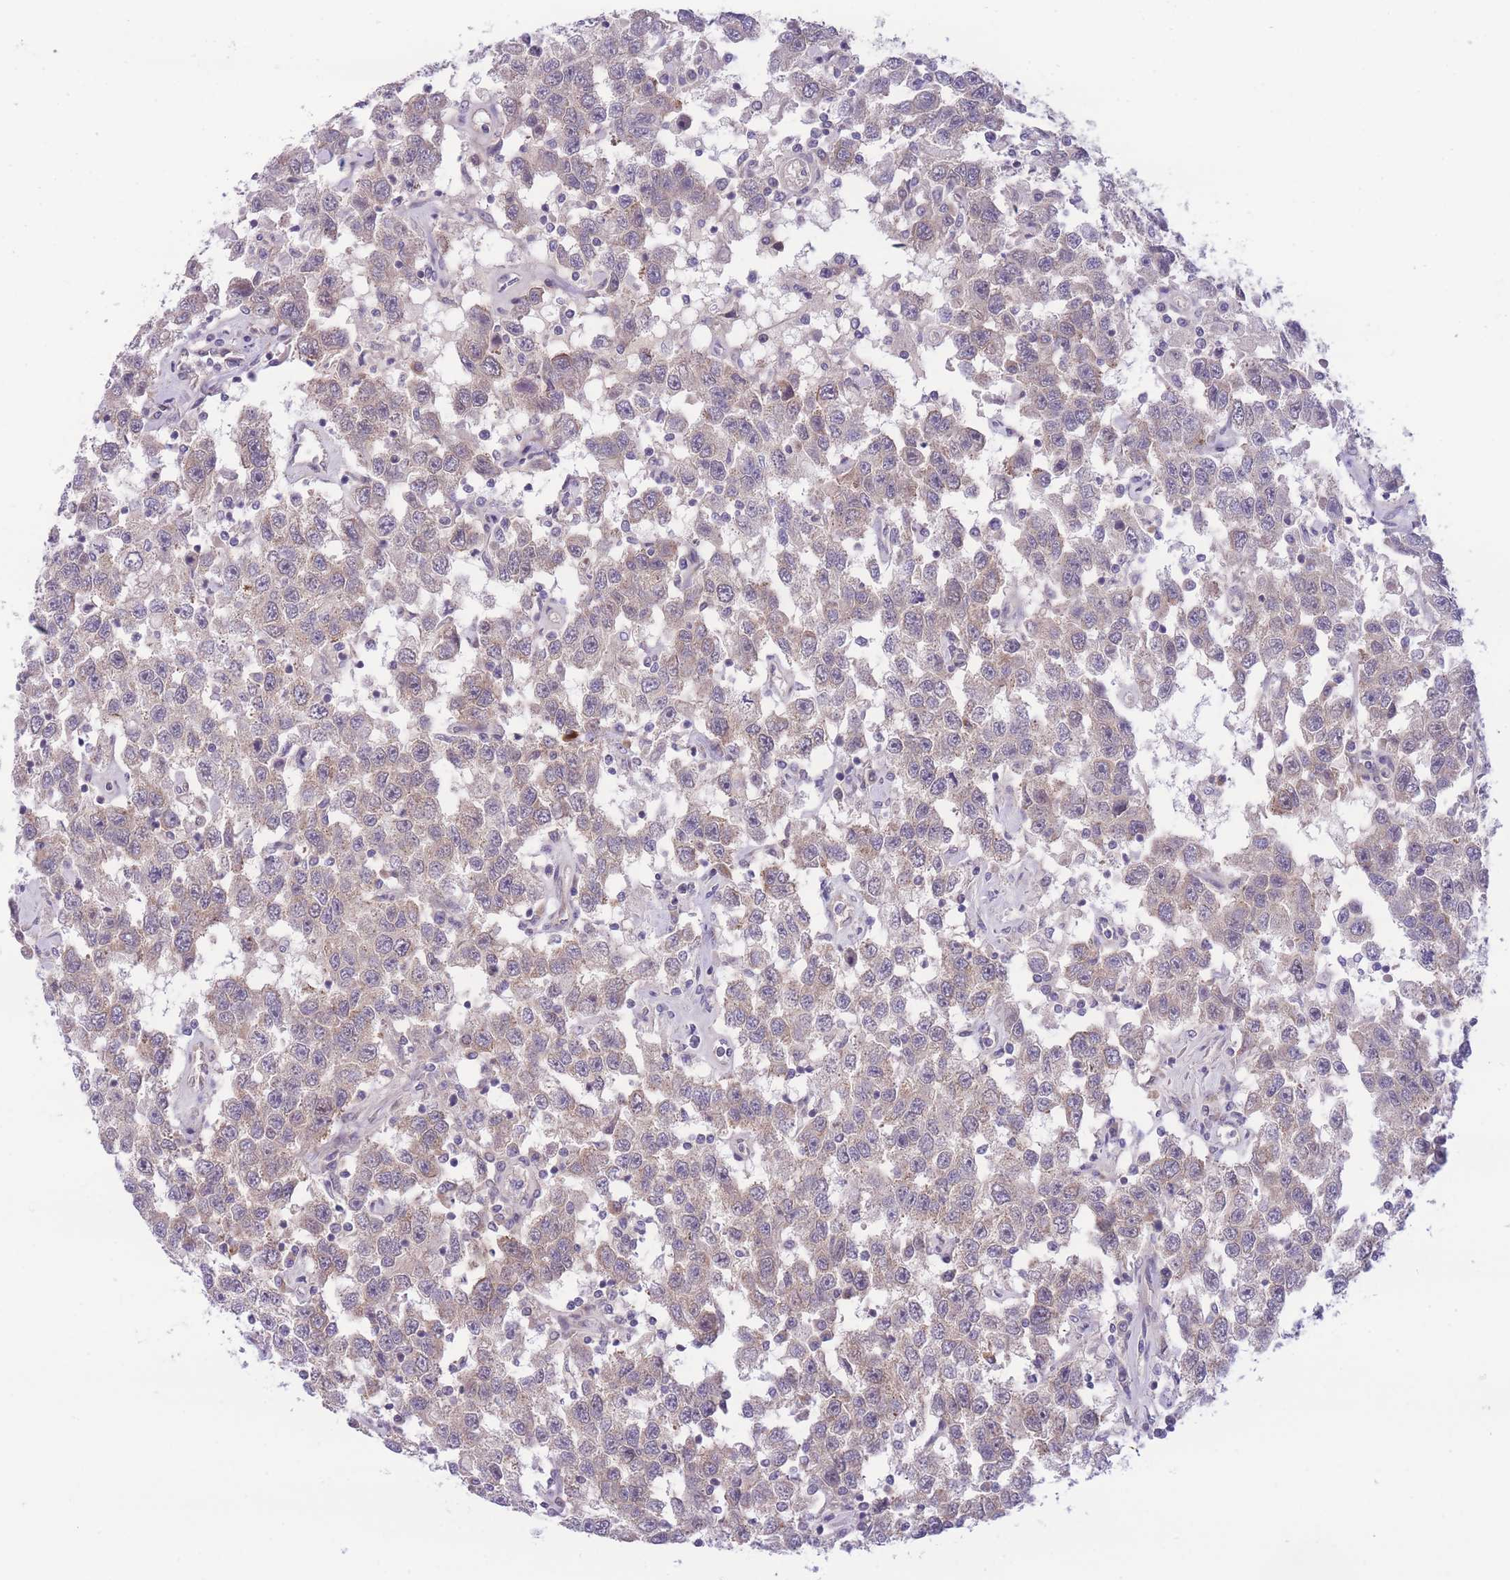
{"staining": {"intensity": "weak", "quantity": "<25%", "location": "cytoplasmic/membranous"}, "tissue": "testis cancer", "cell_type": "Tumor cells", "image_type": "cancer", "snomed": [{"axis": "morphology", "description": "Seminoma, NOS"}, {"axis": "topography", "description": "Testis"}], "caption": "IHC of human testis seminoma displays no expression in tumor cells.", "gene": "CDC25B", "patient": {"sex": "male", "age": 41}}